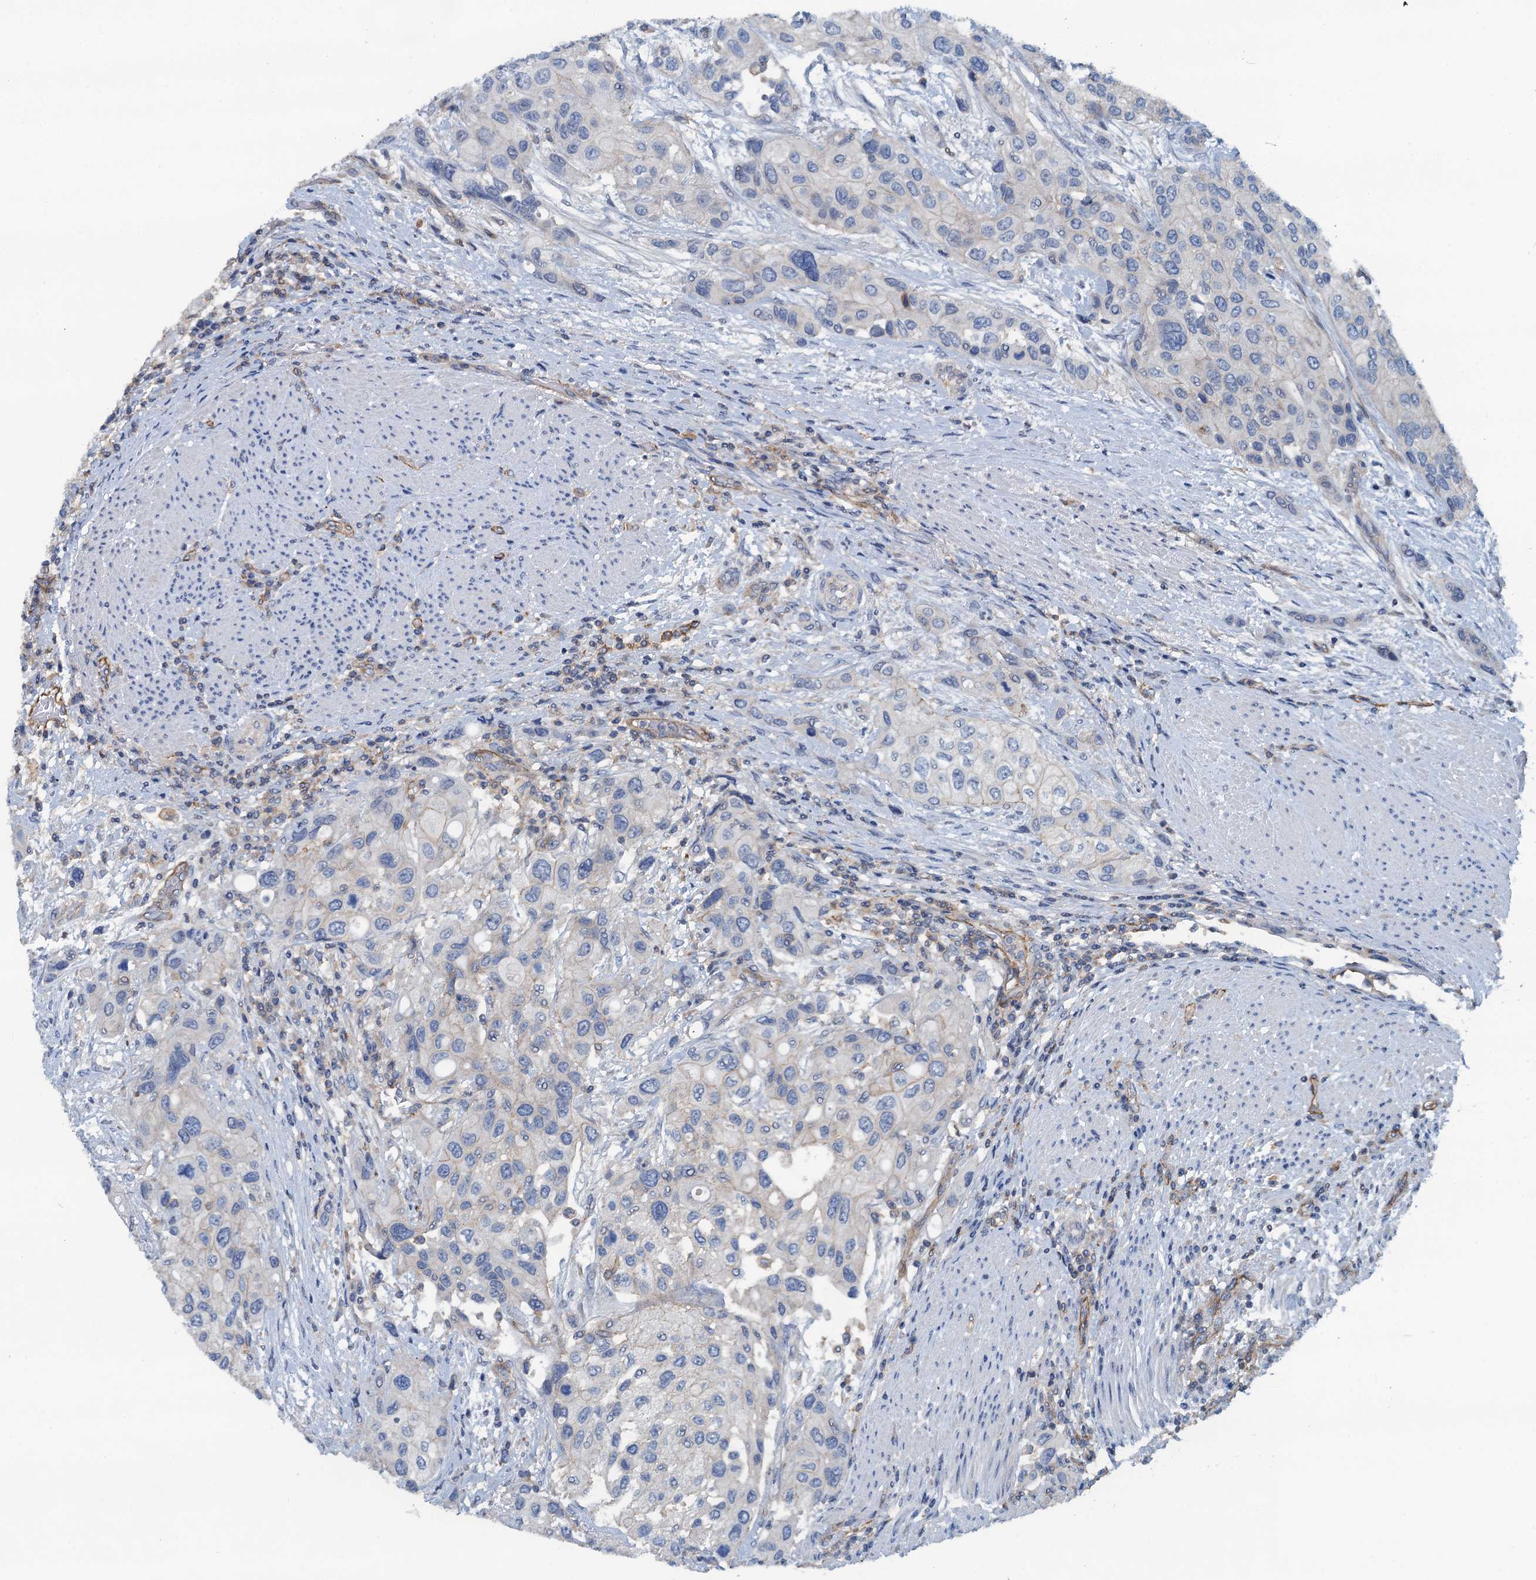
{"staining": {"intensity": "negative", "quantity": "none", "location": "none"}, "tissue": "urothelial cancer", "cell_type": "Tumor cells", "image_type": "cancer", "snomed": [{"axis": "morphology", "description": "Normal tissue, NOS"}, {"axis": "morphology", "description": "Urothelial carcinoma, High grade"}, {"axis": "topography", "description": "Vascular tissue"}, {"axis": "topography", "description": "Urinary bladder"}], "caption": "There is no significant expression in tumor cells of high-grade urothelial carcinoma. (DAB (3,3'-diaminobenzidine) IHC, high magnification).", "gene": "THAP10", "patient": {"sex": "female", "age": 56}}